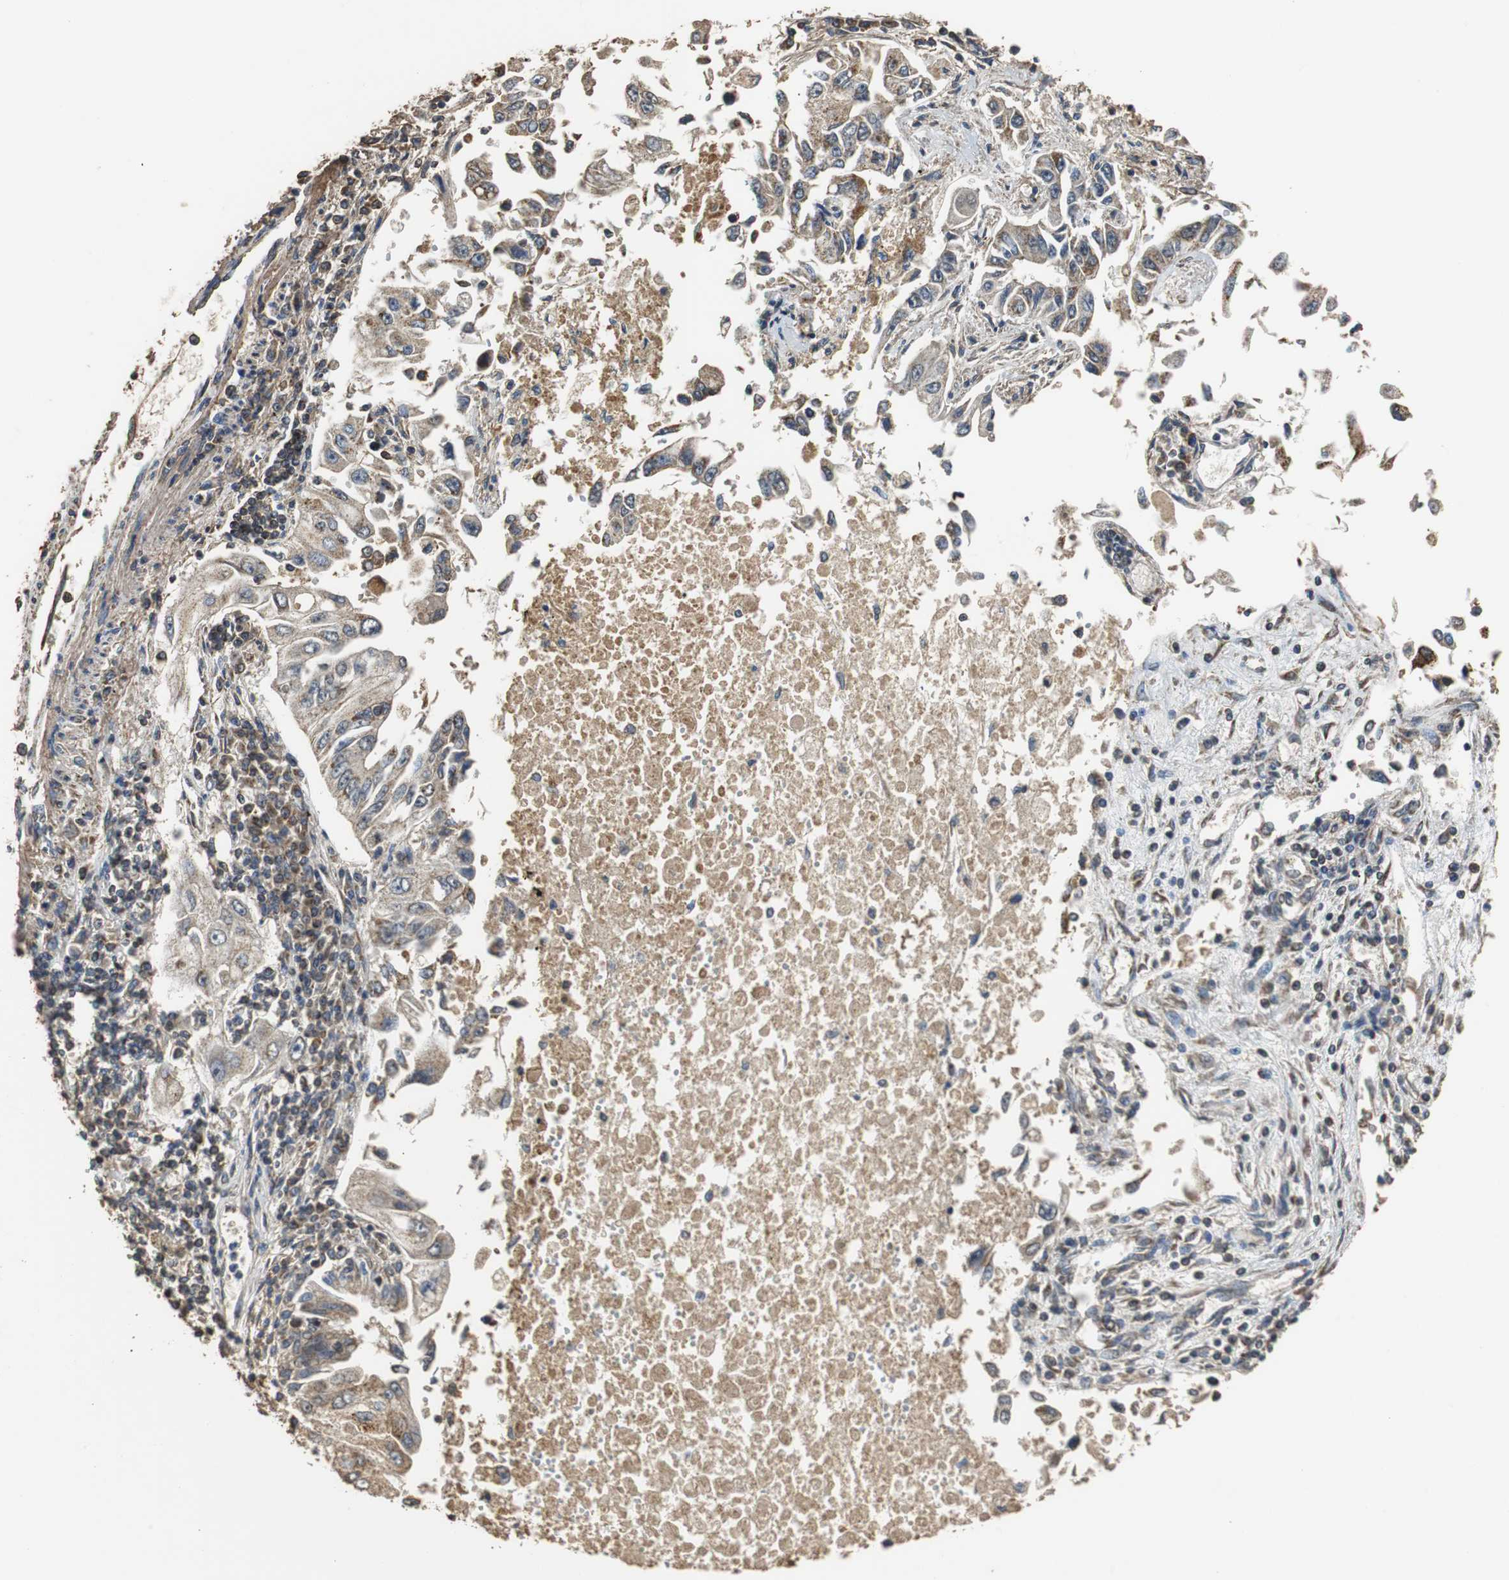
{"staining": {"intensity": "weak", "quantity": "25%-75%", "location": "cytoplasmic/membranous"}, "tissue": "lung cancer", "cell_type": "Tumor cells", "image_type": "cancer", "snomed": [{"axis": "morphology", "description": "Adenocarcinoma, NOS"}, {"axis": "topography", "description": "Lung"}], "caption": "A low amount of weak cytoplasmic/membranous positivity is seen in about 25%-75% of tumor cells in lung cancer (adenocarcinoma) tissue.", "gene": "NNT", "patient": {"sex": "male", "age": 84}}